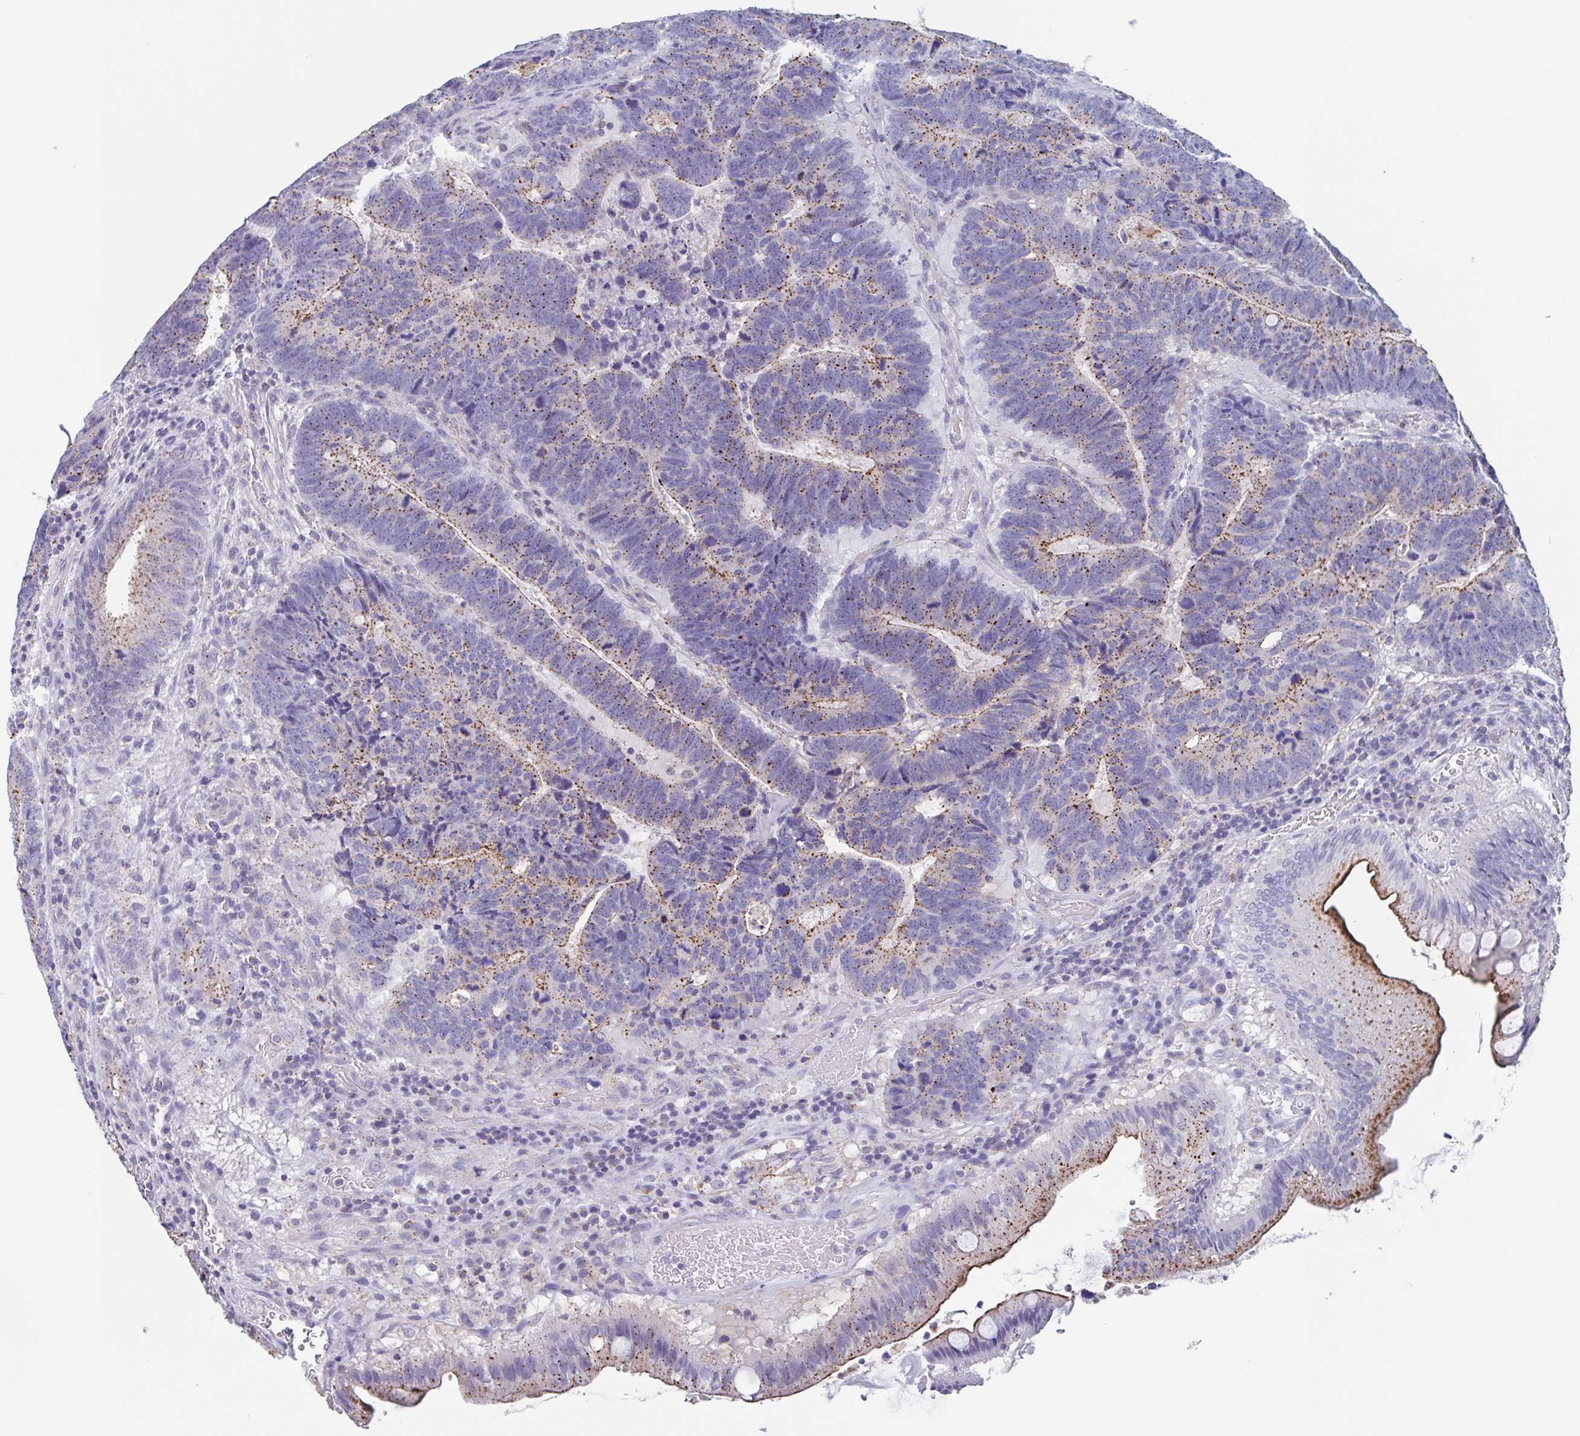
{"staining": {"intensity": "moderate", "quantity": ">75%", "location": "cytoplasmic/membranous"}, "tissue": "colorectal cancer", "cell_type": "Tumor cells", "image_type": "cancer", "snomed": [{"axis": "morphology", "description": "Adenocarcinoma, NOS"}, {"axis": "topography", "description": "Colon"}], "caption": "Protein staining of colorectal cancer tissue displays moderate cytoplasmic/membranous expression in about >75% of tumor cells.", "gene": "CHMP5", "patient": {"sex": "male", "age": 62}}